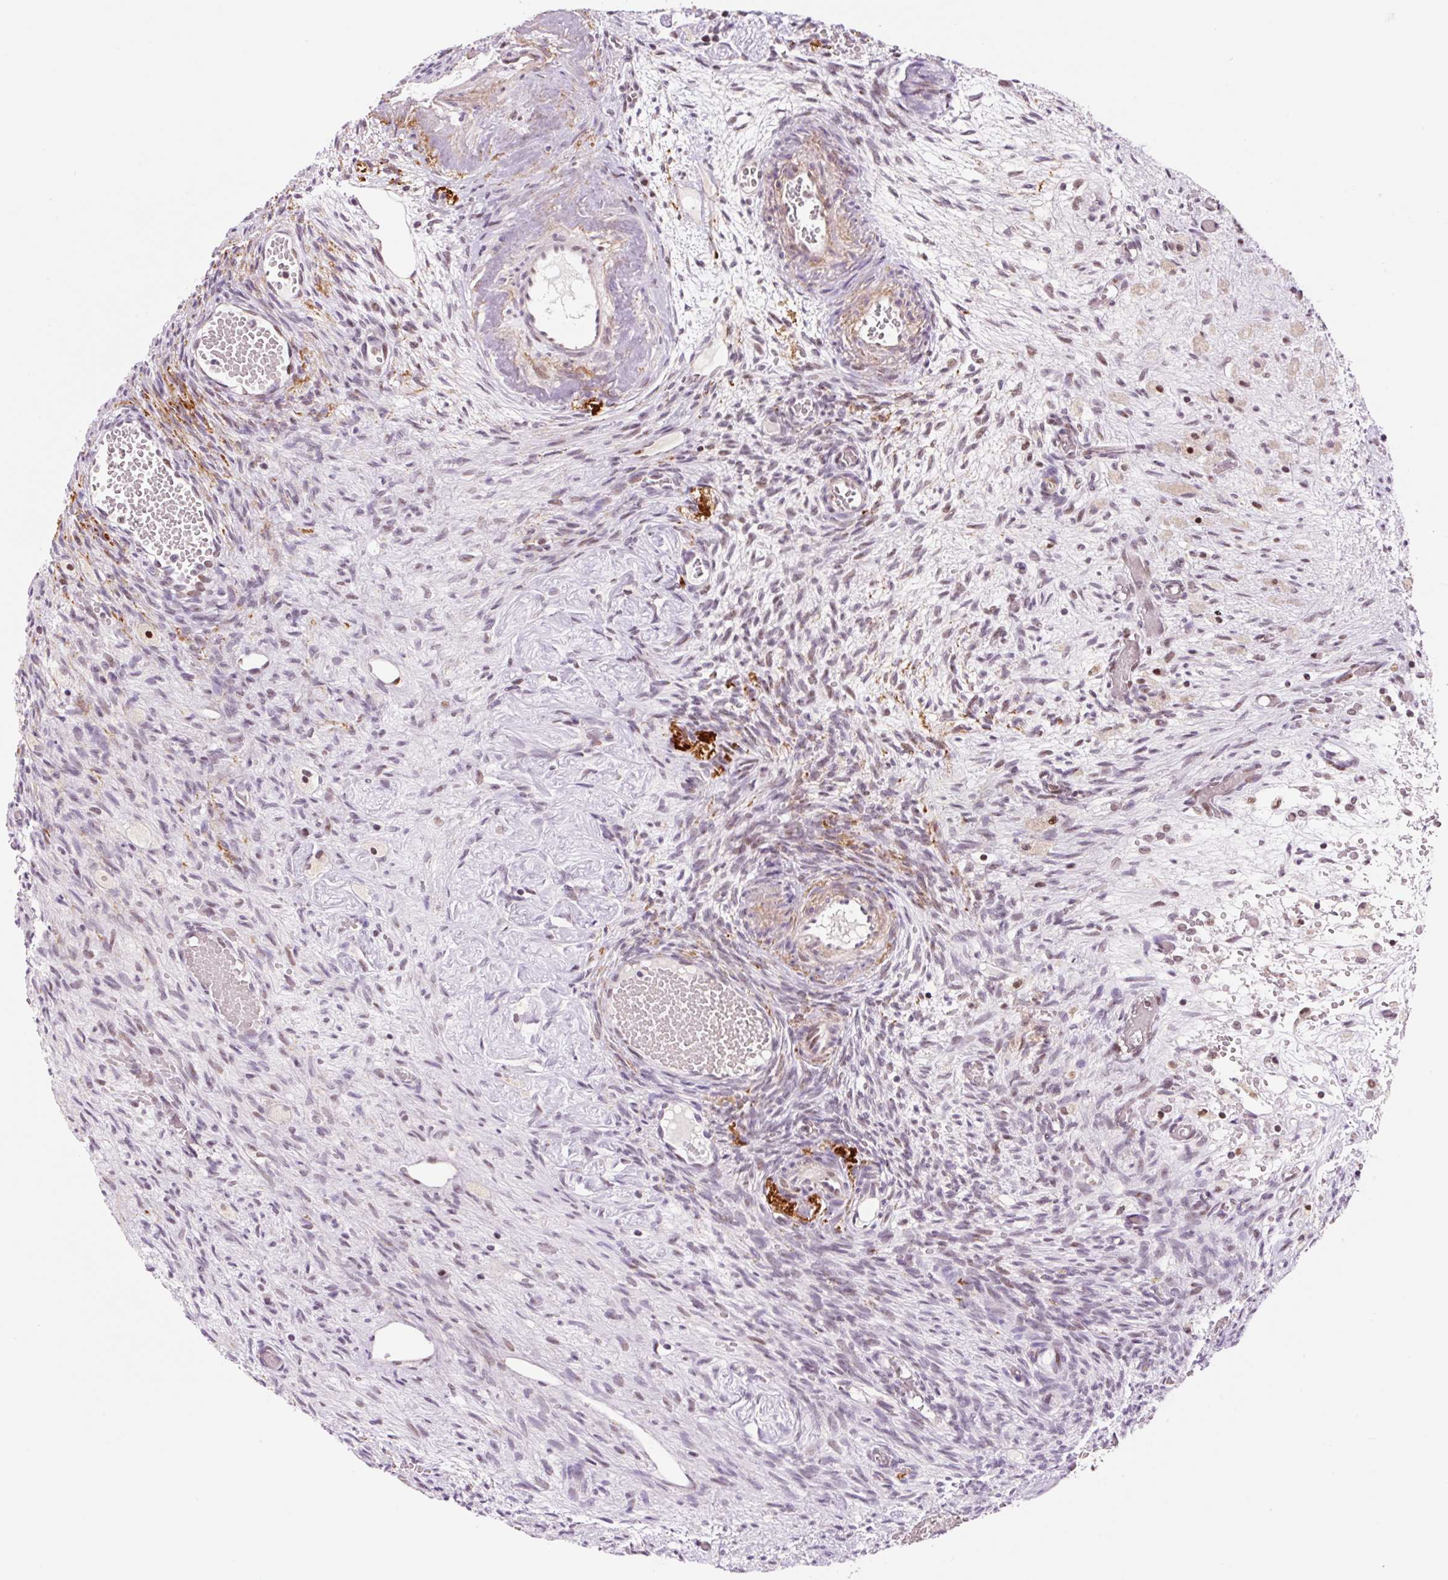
{"staining": {"intensity": "moderate", "quantity": ">75%", "location": "nuclear"}, "tissue": "ovary", "cell_type": "Follicle cells", "image_type": "normal", "snomed": [{"axis": "morphology", "description": "Normal tissue, NOS"}, {"axis": "topography", "description": "Ovary"}], "caption": "DAB (3,3'-diaminobenzidine) immunohistochemical staining of benign ovary reveals moderate nuclear protein positivity in about >75% of follicle cells. The staining was performed using DAB to visualize the protein expression in brown, while the nuclei were stained in blue with hematoxylin (Magnification: 20x).", "gene": "CCNL2", "patient": {"sex": "female", "age": 67}}